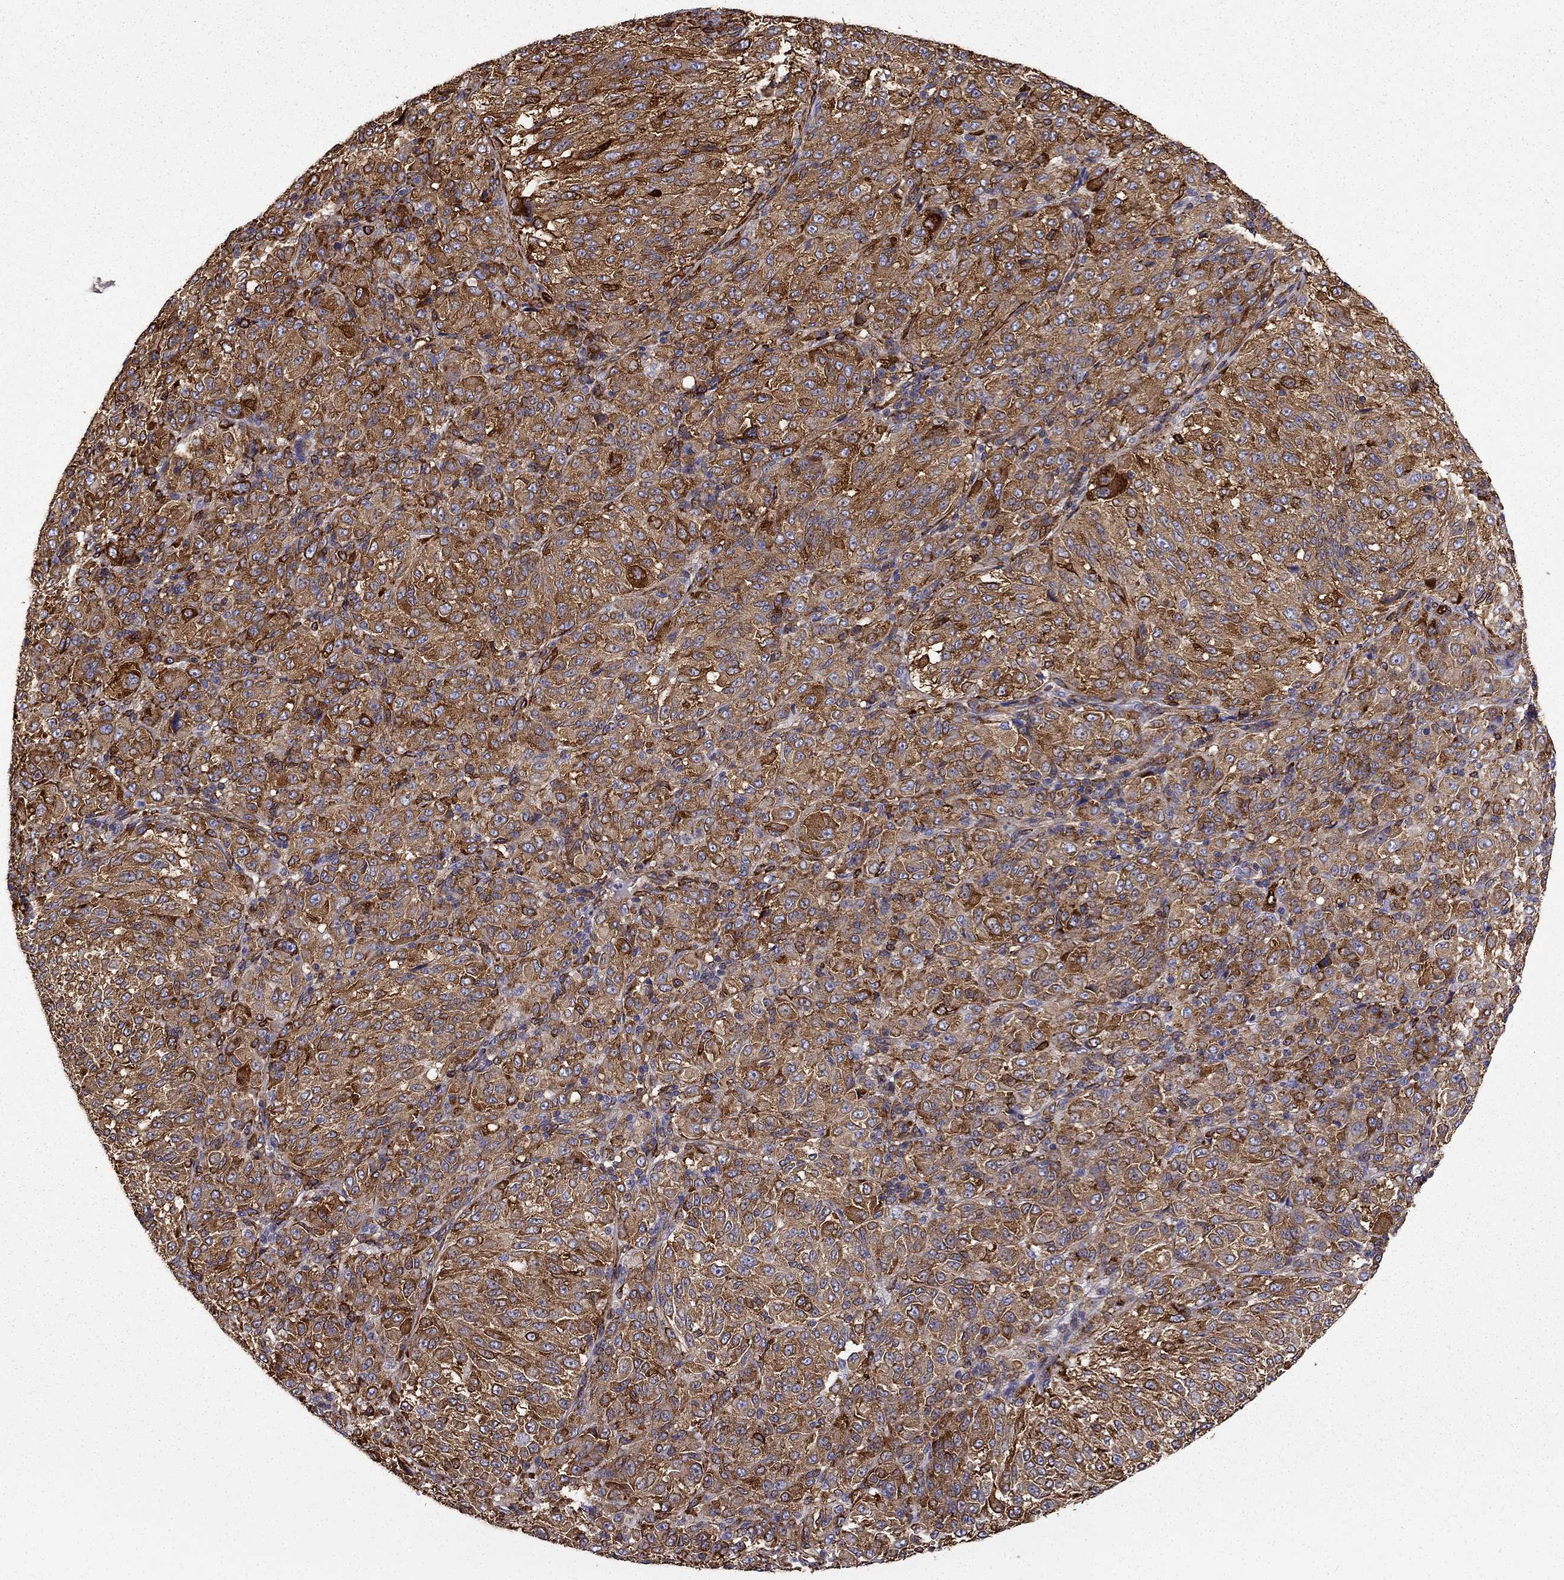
{"staining": {"intensity": "strong", "quantity": ">75%", "location": "cytoplasmic/membranous"}, "tissue": "melanoma", "cell_type": "Tumor cells", "image_type": "cancer", "snomed": [{"axis": "morphology", "description": "Malignant melanoma, Metastatic site"}, {"axis": "topography", "description": "Brain"}], "caption": "The micrograph exhibits a brown stain indicating the presence of a protein in the cytoplasmic/membranous of tumor cells in malignant melanoma (metastatic site).", "gene": "MAP4", "patient": {"sex": "female", "age": 56}}